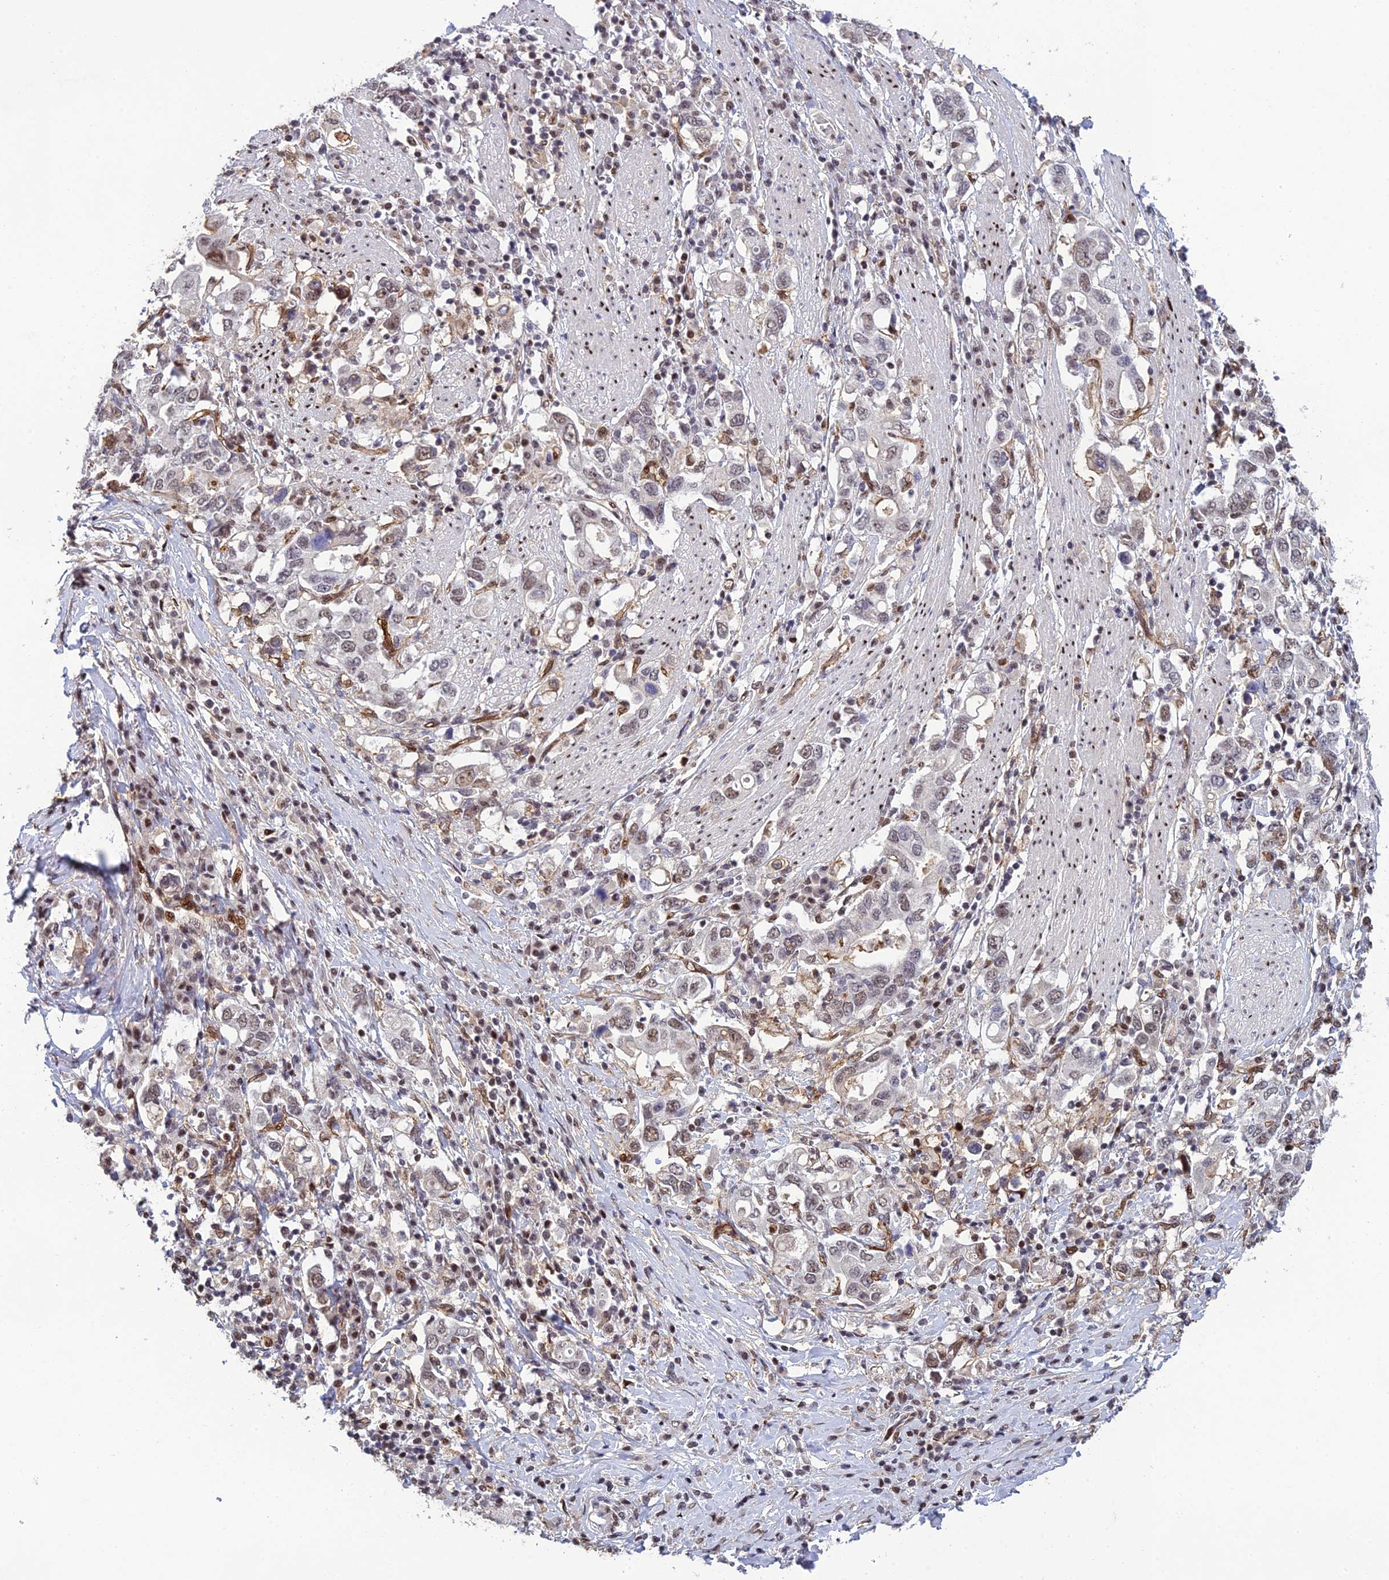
{"staining": {"intensity": "weak", "quantity": "25%-75%", "location": "nuclear"}, "tissue": "stomach cancer", "cell_type": "Tumor cells", "image_type": "cancer", "snomed": [{"axis": "morphology", "description": "Adenocarcinoma, NOS"}, {"axis": "topography", "description": "Stomach, upper"}, {"axis": "topography", "description": "Stomach"}], "caption": "Immunohistochemical staining of human stomach cancer displays weak nuclear protein expression in approximately 25%-75% of tumor cells. (Stains: DAB (3,3'-diaminobenzidine) in brown, nuclei in blue, Microscopy: brightfield microscopy at high magnification).", "gene": "RANBP3", "patient": {"sex": "male", "age": 62}}